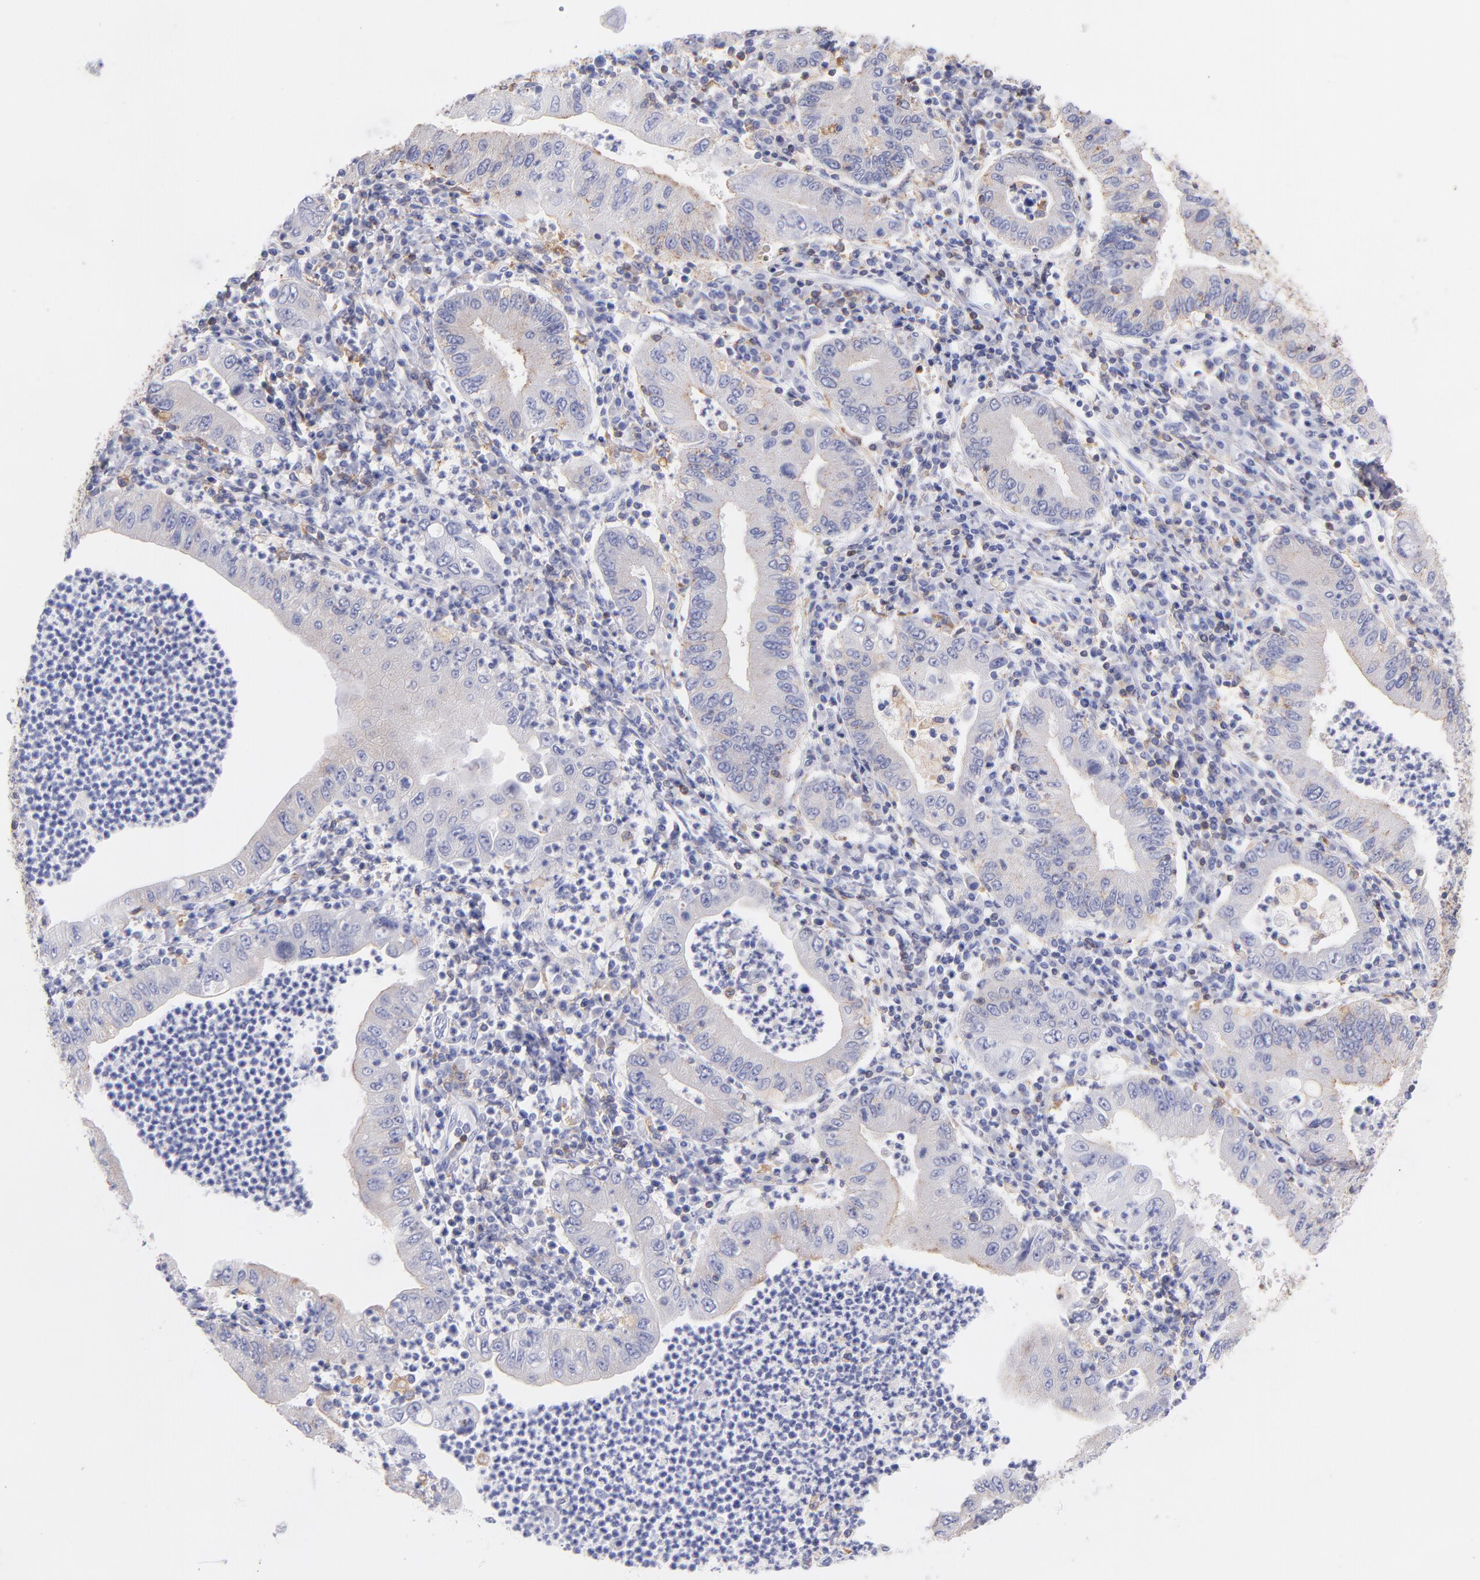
{"staining": {"intensity": "weak", "quantity": "25%-75%", "location": "cytoplasmic/membranous"}, "tissue": "stomach cancer", "cell_type": "Tumor cells", "image_type": "cancer", "snomed": [{"axis": "morphology", "description": "Normal tissue, NOS"}, {"axis": "morphology", "description": "Adenocarcinoma, NOS"}, {"axis": "topography", "description": "Esophagus"}, {"axis": "topography", "description": "Stomach, upper"}, {"axis": "topography", "description": "Peripheral nerve tissue"}], "caption": "Immunohistochemistry staining of stomach cancer, which demonstrates low levels of weak cytoplasmic/membranous positivity in approximately 25%-75% of tumor cells indicating weak cytoplasmic/membranous protein expression. The staining was performed using DAB (3,3'-diaminobenzidine) (brown) for protein detection and nuclei were counterstained in hematoxylin (blue).", "gene": "PRKCA", "patient": {"sex": "male", "age": 62}}